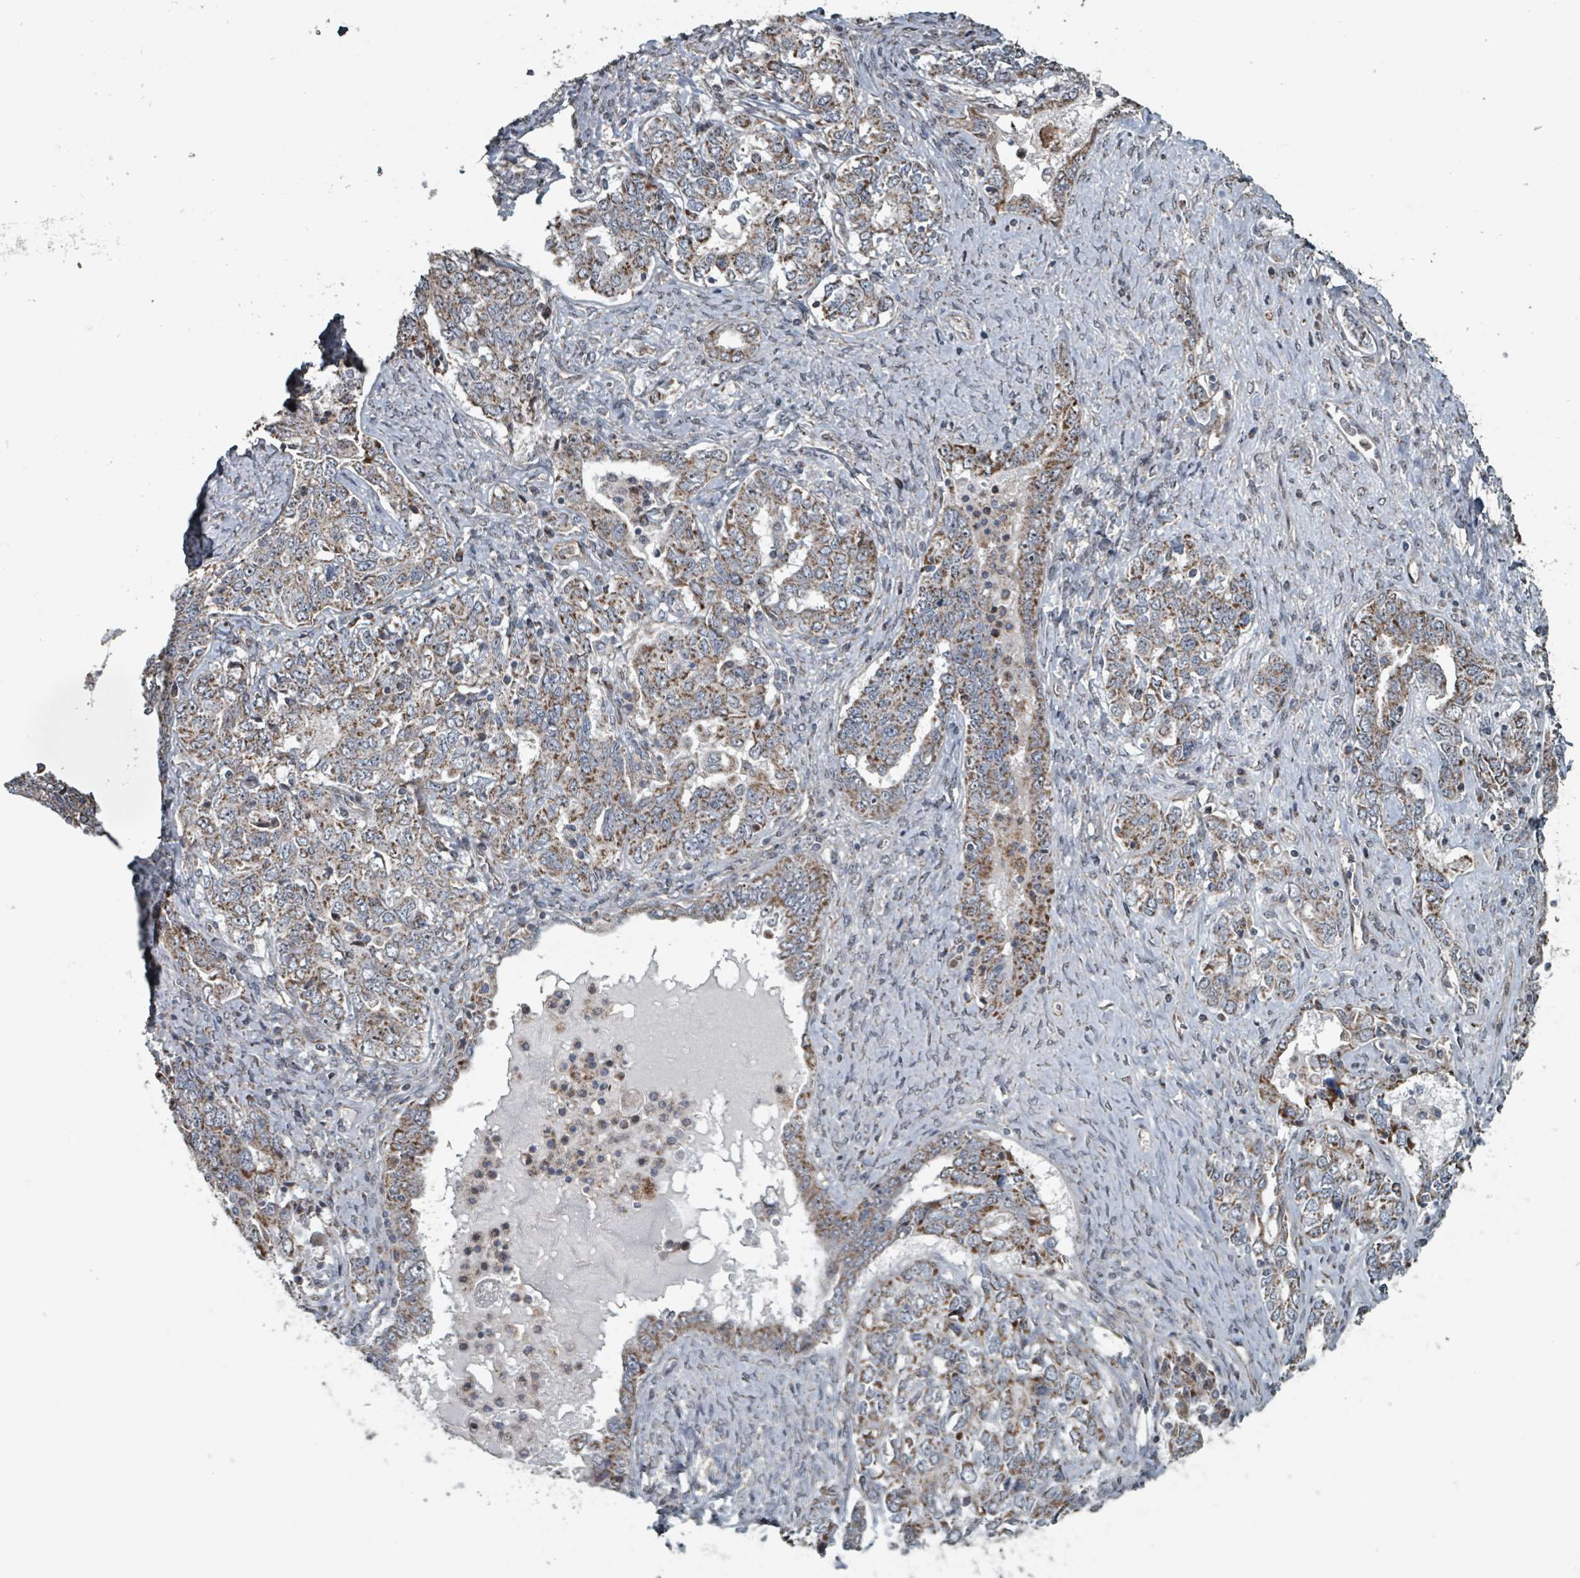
{"staining": {"intensity": "moderate", "quantity": "25%-75%", "location": "cytoplasmic/membranous"}, "tissue": "ovarian cancer", "cell_type": "Tumor cells", "image_type": "cancer", "snomed": [{"axis": "morphology", "description": "Carcinoma, endometroid"}, {"axis": "topography", "description": "Ovary"}], "caption": "Protein staining shows moderate cytoplasmic/membranous staining in approximately 25%-75% of tumor cells in endometroid carcinoma (ovarian).", "gene": "MRPL4", "patient": {"sex": "female", "age": 62}}